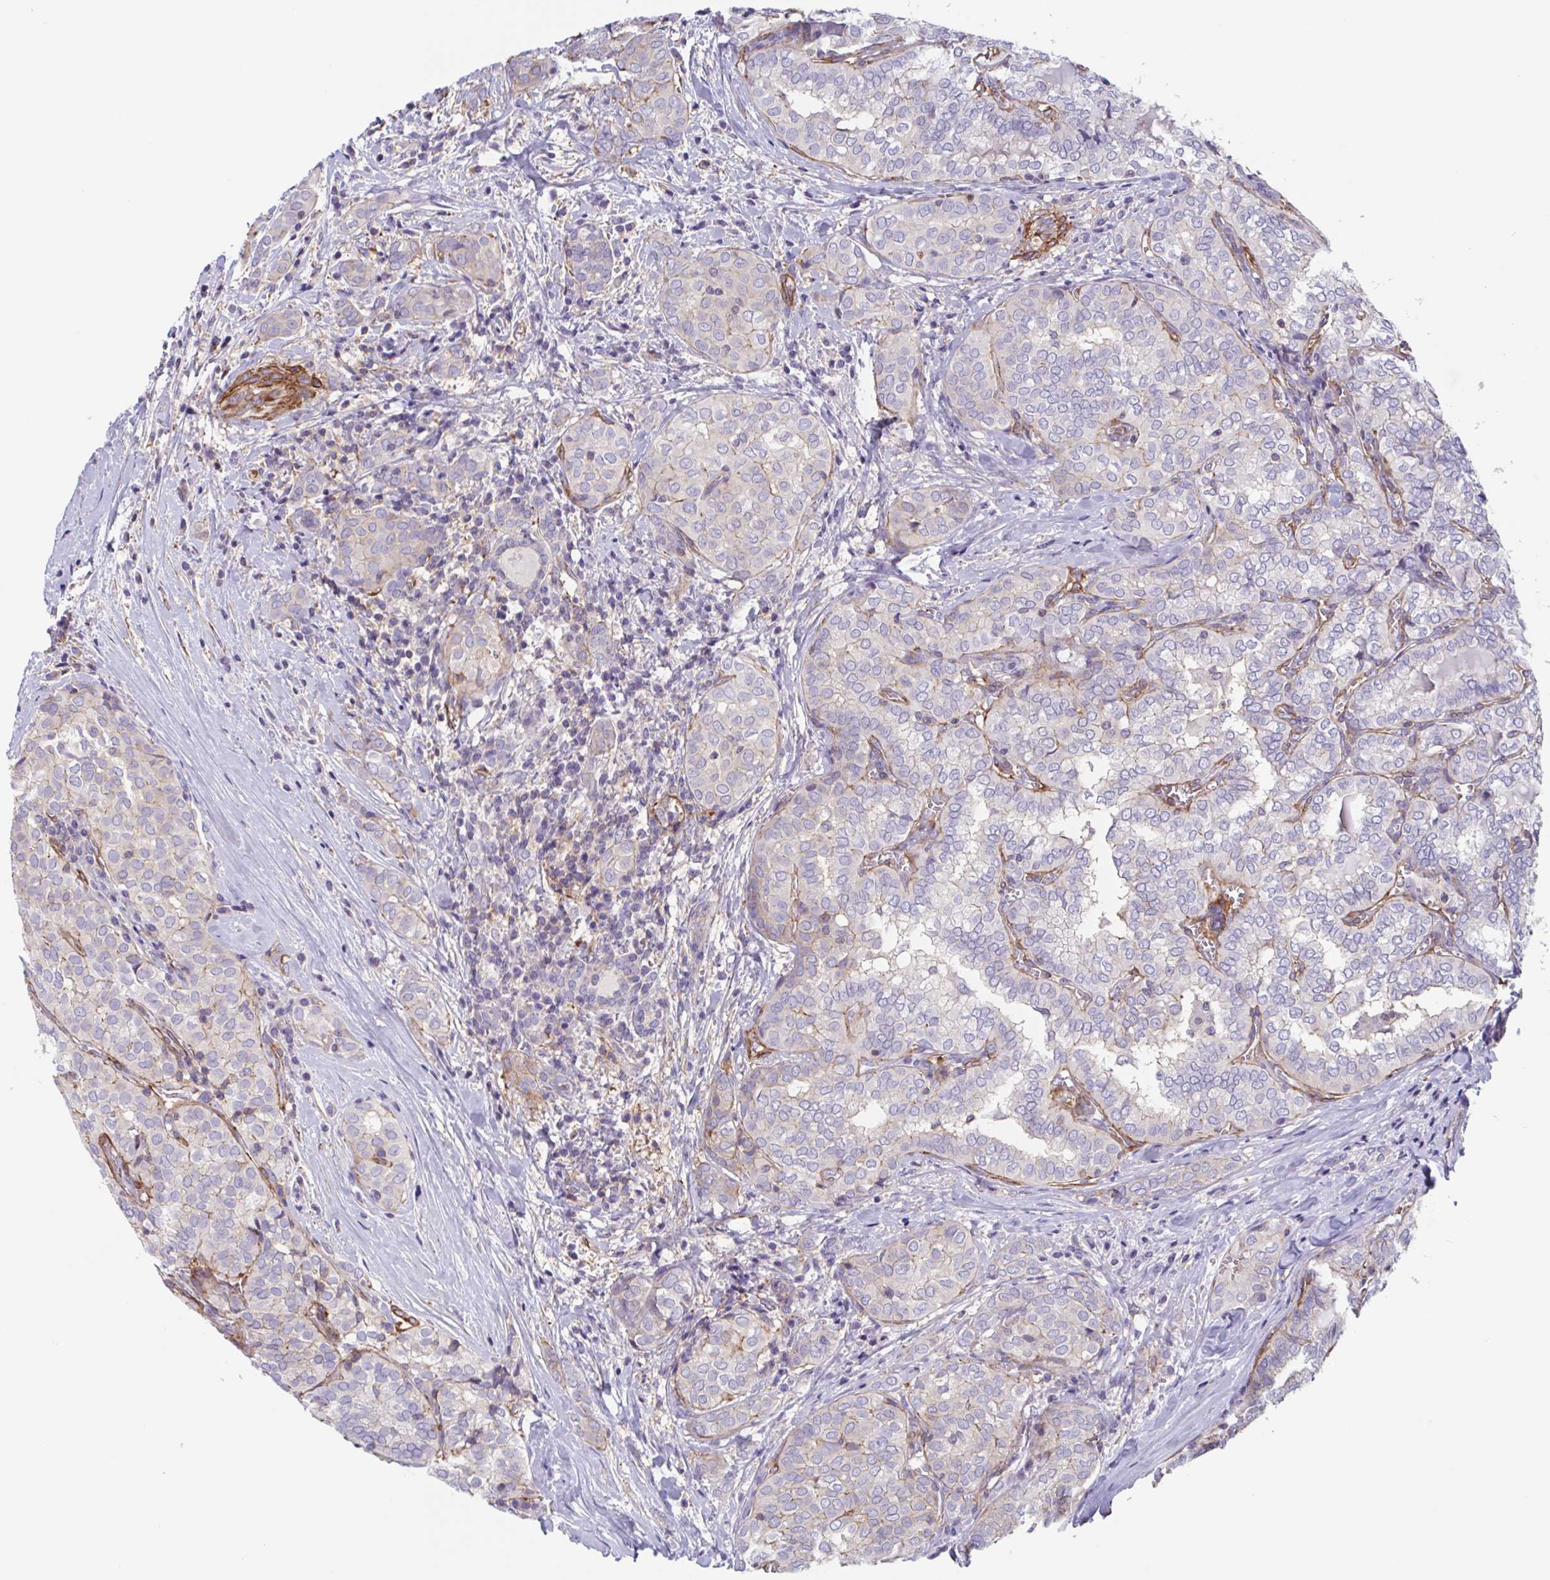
{"staining": {"intensity": "negative", "quantity": "none", "location": "none"}, "tissue": "thyroid cancer", "cell_type": "Tumor cells", "image_type": "cancer", "snomed": [{"axis": "morphology", "description": "Papillary adenocarcinoma, NOS"}, {"axis": "topography", "description": "Thyroid gland"}], "caption": "There is no significant positivity in tumor cells of thyroid cancer (papillary adenocarcinoma).", "gene": "SHISA7", "patient": {"sex": "female", "age": 30}}